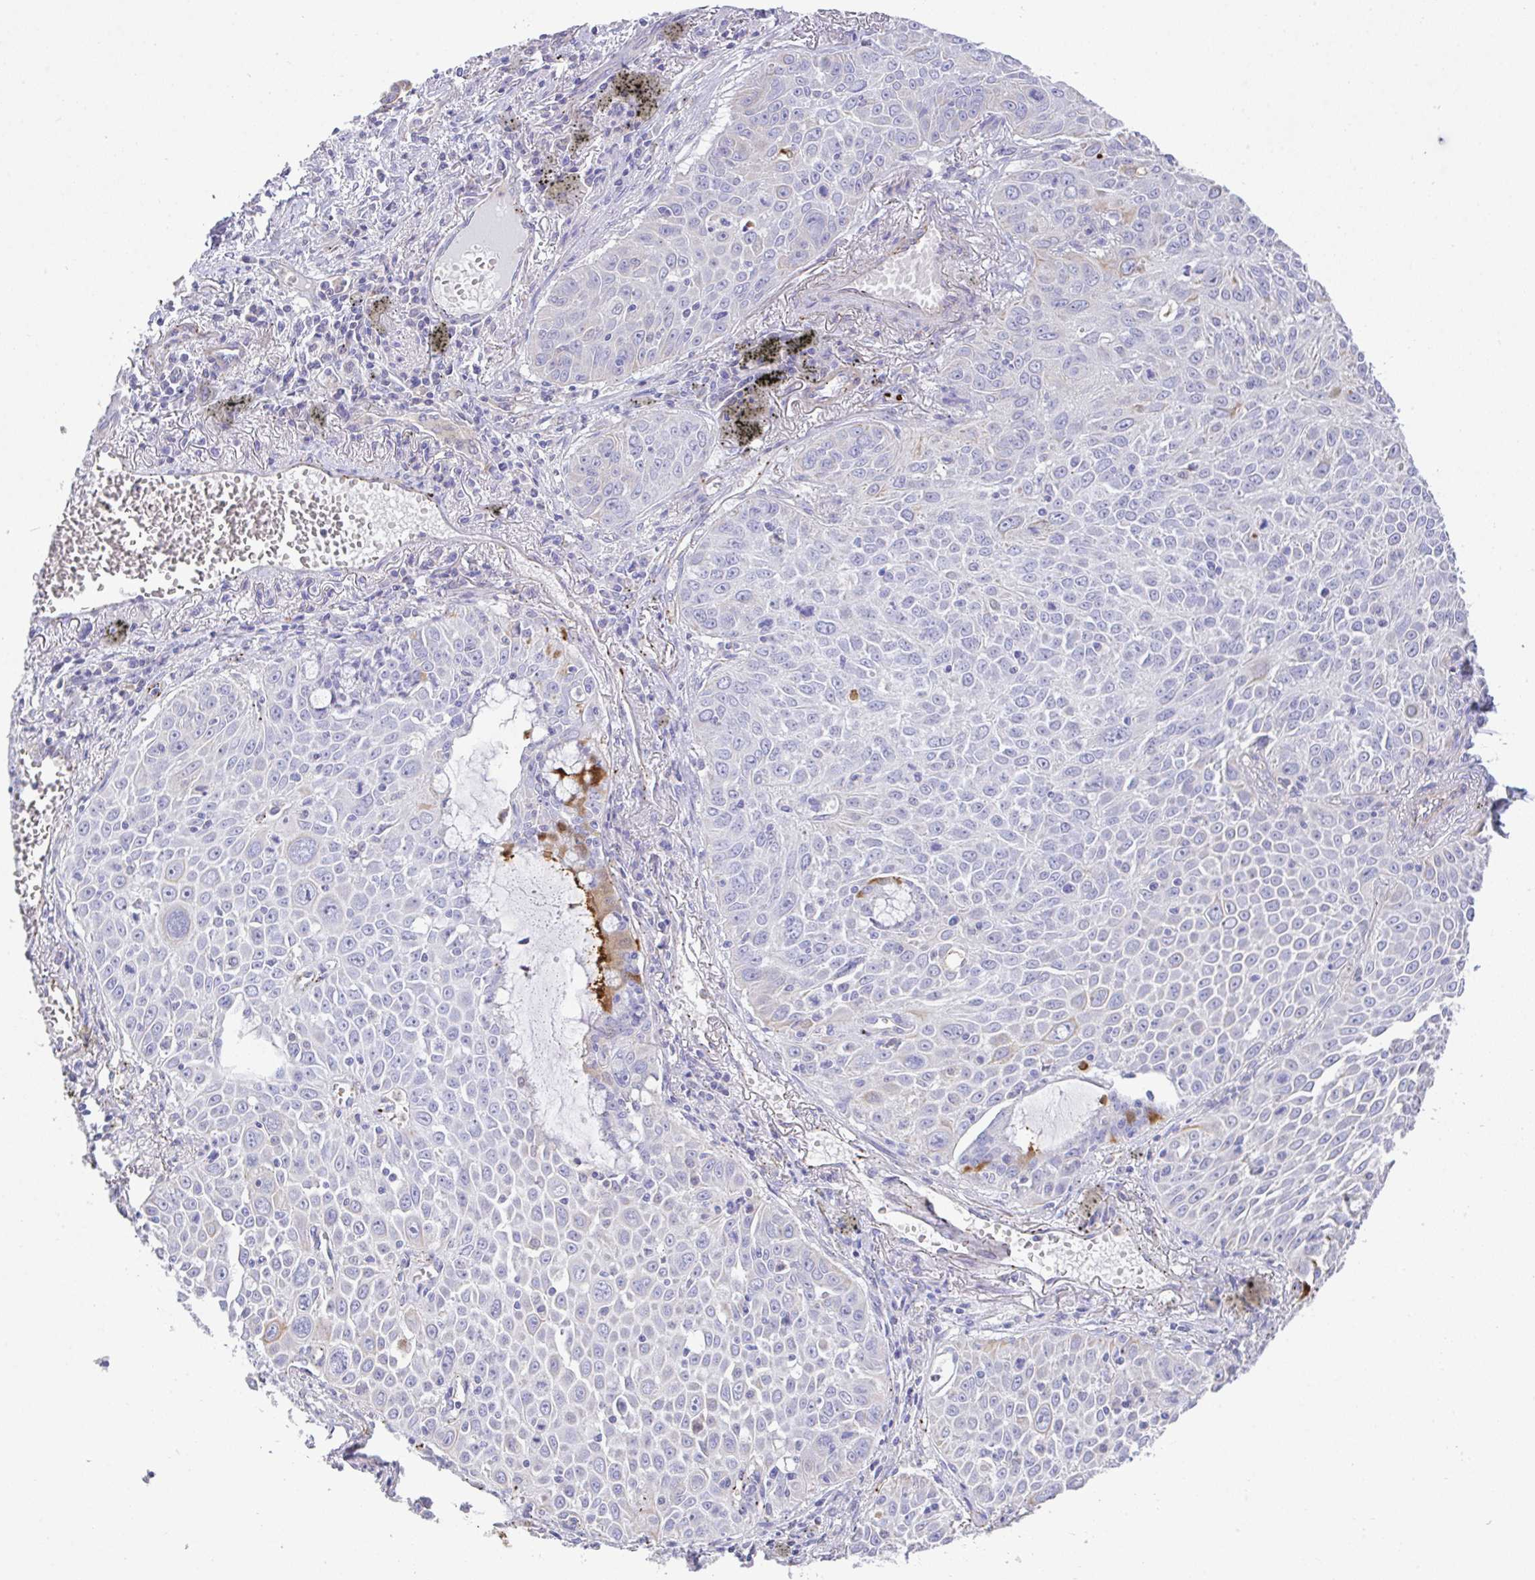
{"staining": {"intensity": "weak", "quantity": "<25%", "location": "cytoplasmic/membranous"}, "tissue": "lung cancer", "cell_type": "Tumor cells", "image_type": "cancer", "snomed": [{"axis": "morphology", "description": "Squamous cell carcinoma, NOS"}, {"axis": "morphology", "description": "Squamous cell carcinoma, metastatic, NOS"}, {"axis": "topography", "description": "Lymph node"}, {"axis": "topography", "description": "Lung"}], "caption": "This histopathology image is of metastatic squamous cell carcinoma (lung) stained with IHC to label a protein in brown with the nuclei are counter-stained blue. There is no expression in tumor cells.", "gene": "TNFAIP8", "patient": {"sex": "female", "age": 62}}